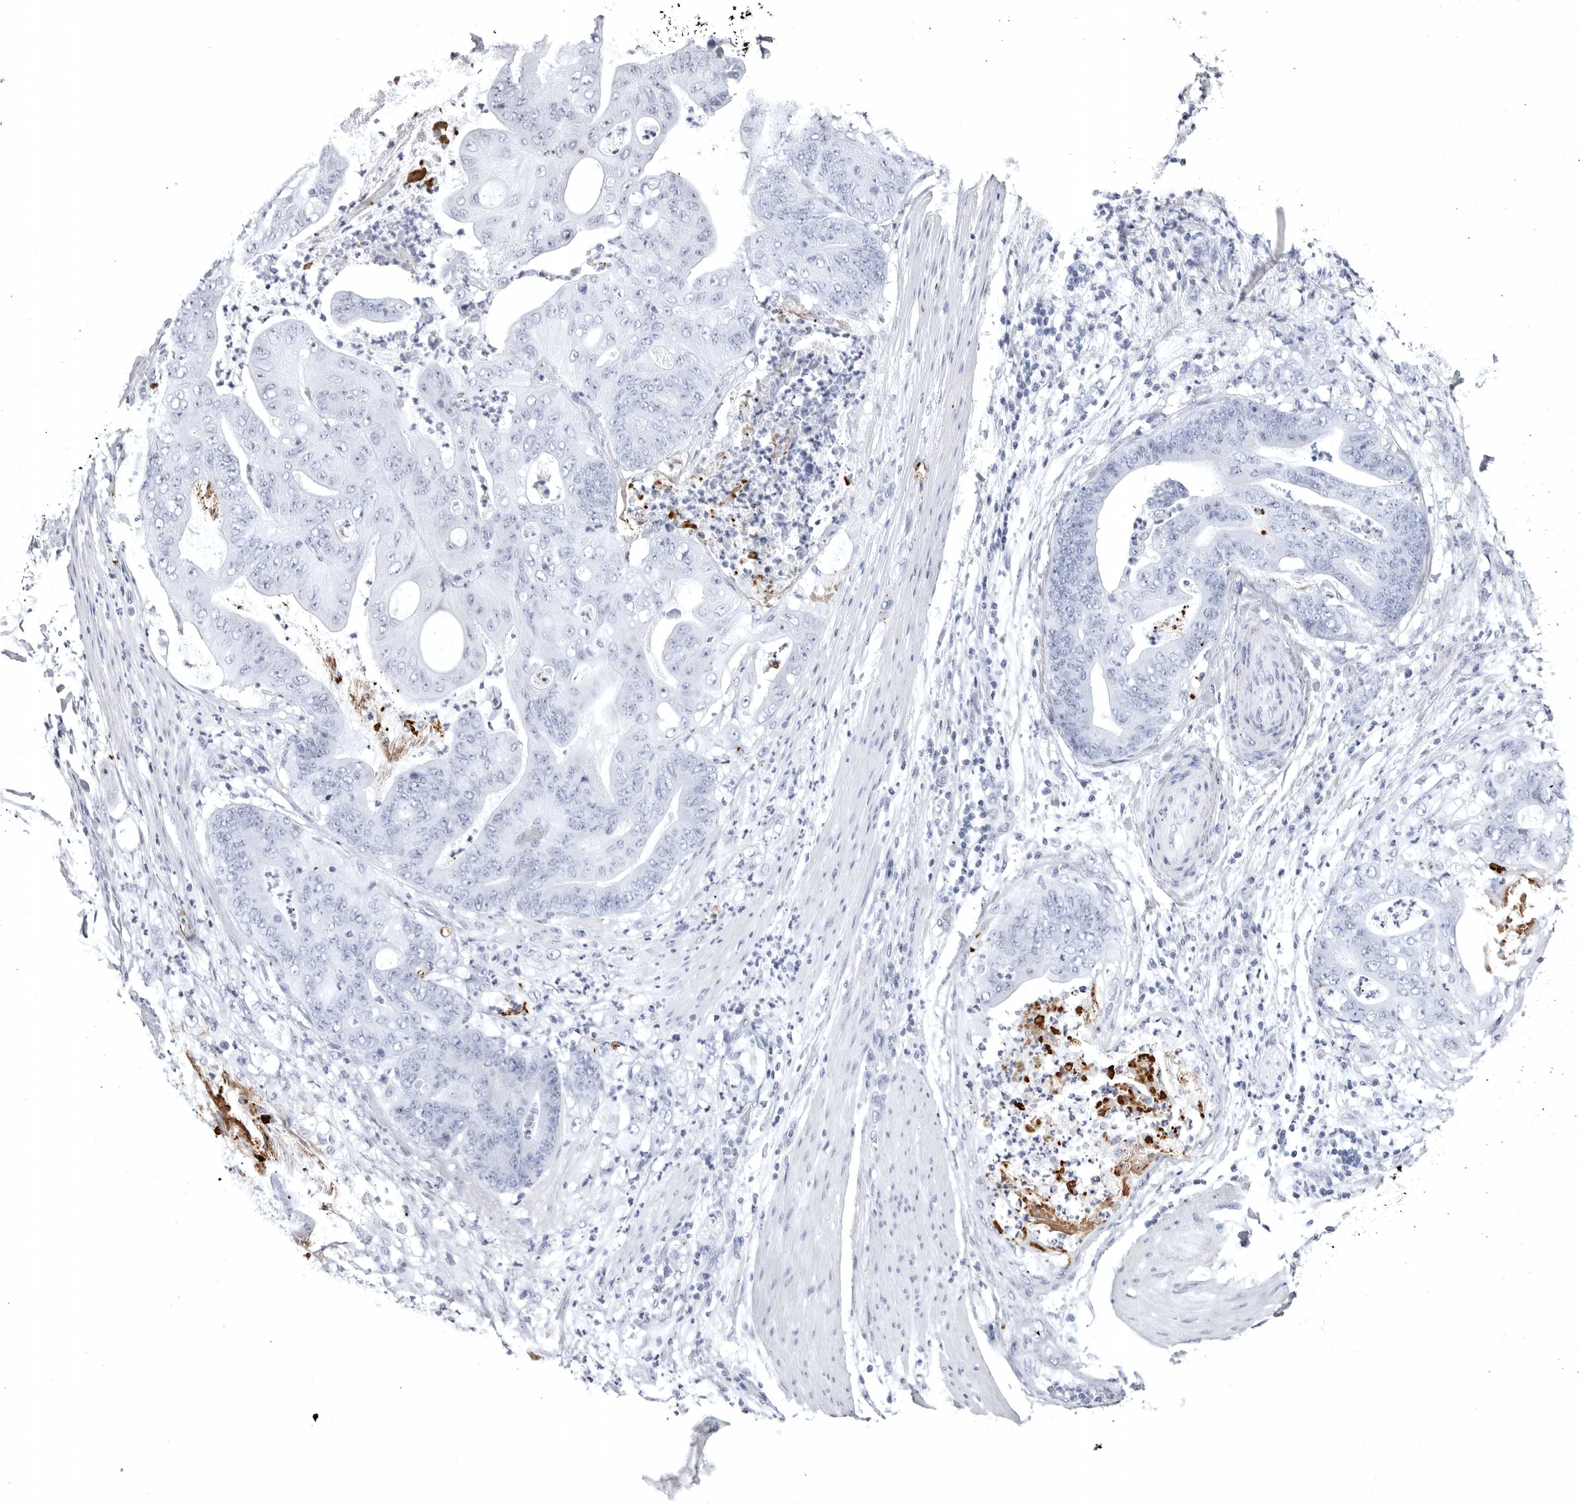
{"staining": {"intensity": "negative", "quantity": "none", "location": "none"}, "tissue": "stomach cancer", "cell_type": "Tumor cells", "image_type": "cancer", "snomed": [{"axis": "morphology", "description": "Adenocarcinoma, NOS"}, {"axis": "topography", "description": "Stomach"}], "caption": "Tumor cells are negative for brown protein staining in stomach cancer.", "gene": "COL26A1", "patient": {"sex": "female", "age": 73}}